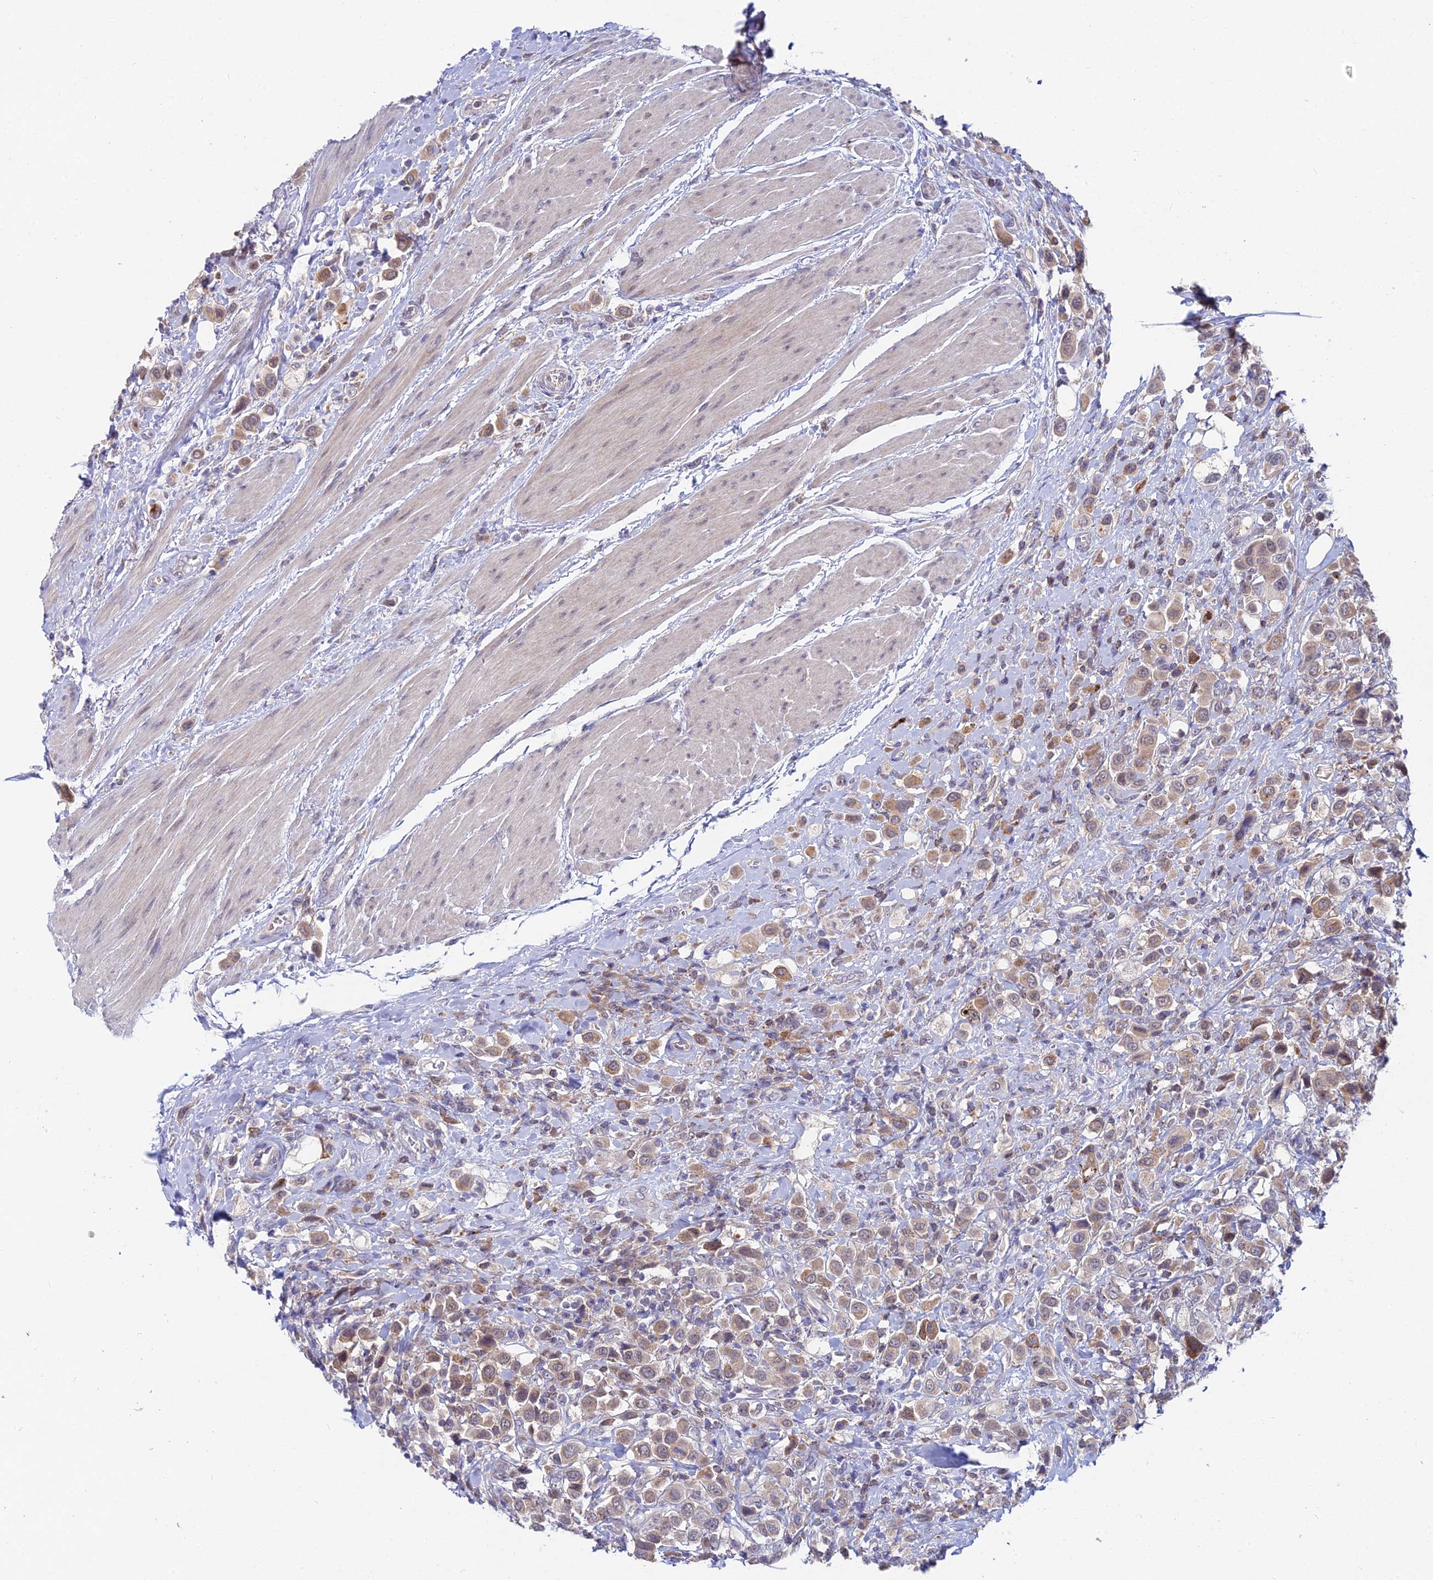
{"staining": {"intensity": "moderate", "quantity": ">75%", "location": "cytoplasmic/membranous"}, "tissue": "urothelial cancer", "cell_type": "Tumor cells", "image_type": "cancer", "snomed": [{"axis": "morphology", "description": "Urothelial carcinoma, High grade"}, {"axis": "topography", "description": "Urinary bladder"}], "caption": "Human urothelial cancer stained with a protein marker shows moderate staining in tumor cells.", "gene": "WDR43", "patient": {"sex": "male", "age": 50}}